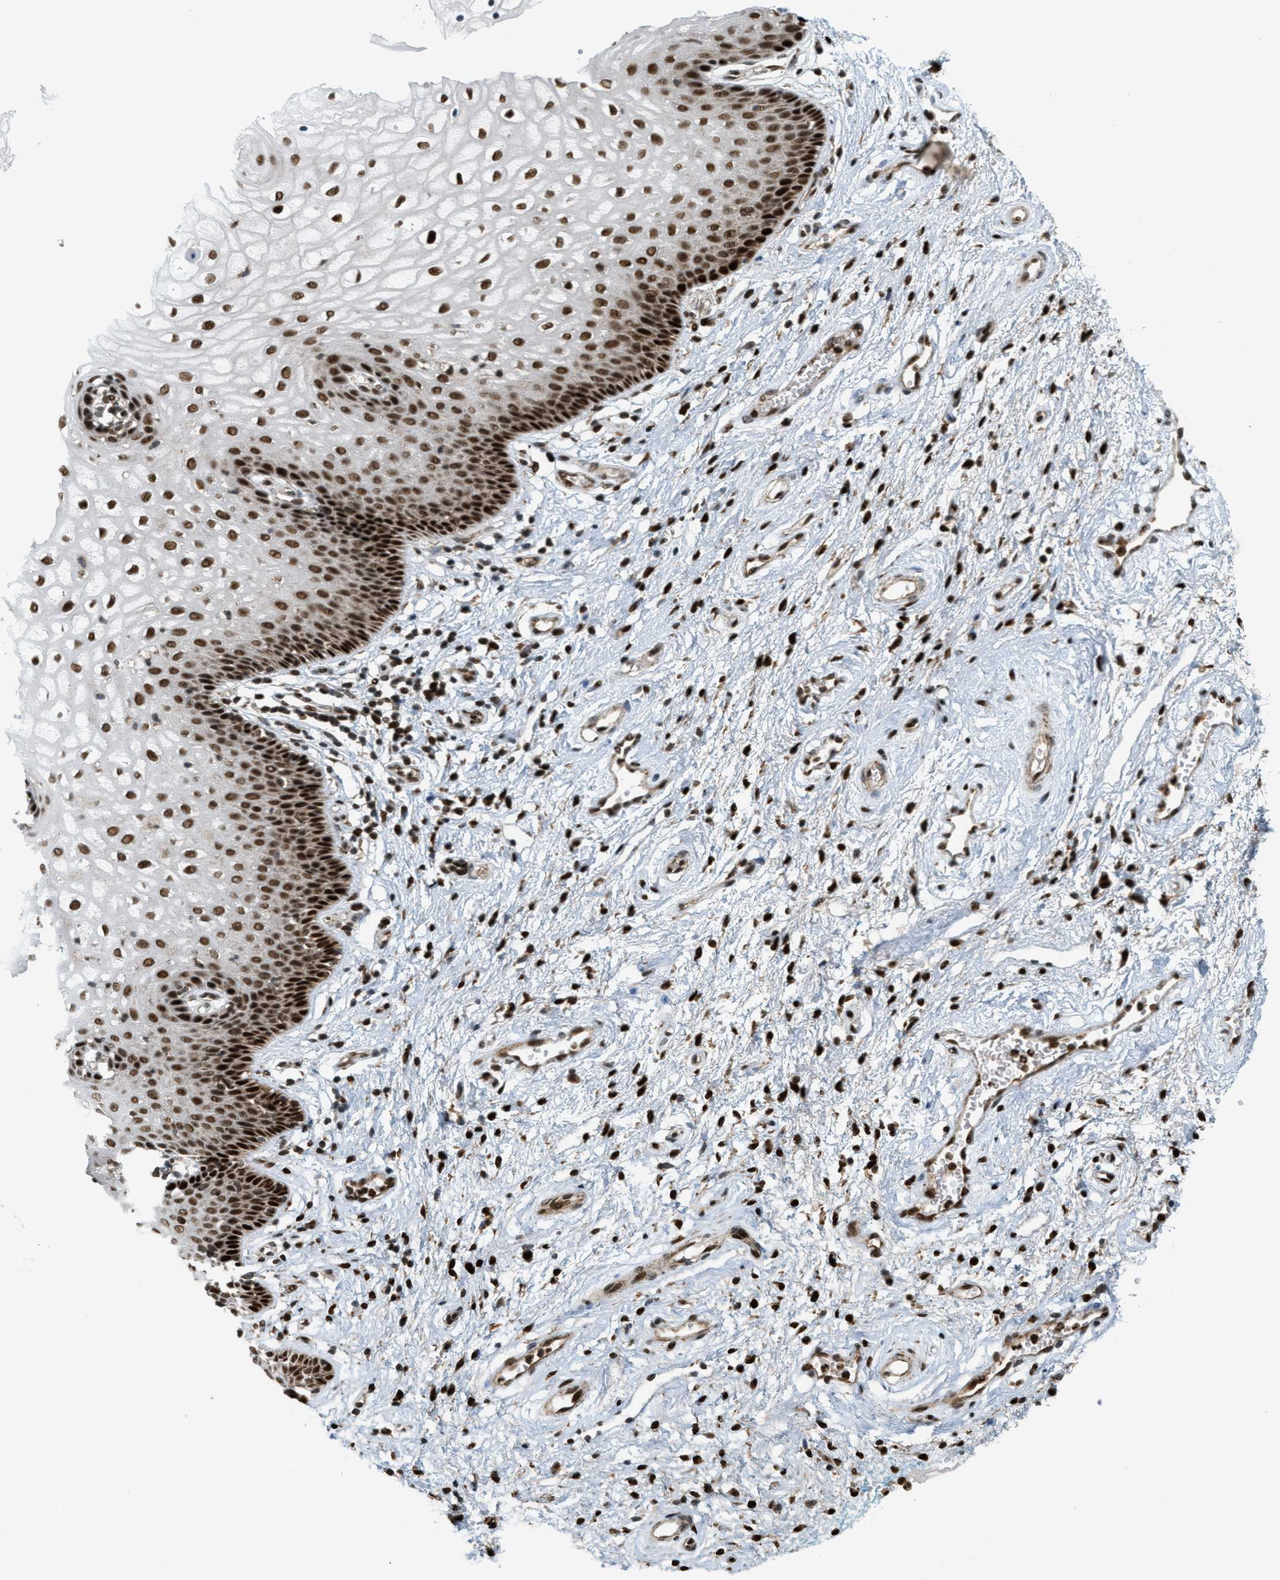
{"staining": {"intensity": "strong", "quantity": ">75%", "location": "nuclear"}, "tissue": "vagina", "cell_type": "Squamous epithelial cells", "image_type": "normal", "snomed": [{"axis": "morphology", "description": "Normal tissue, NOS"}, {"axis": "topography", "description": "Vagina"}], "caption": "Protein expression analysis of benign human vagina reveals strong nuclear expression in about >75% of squamous epithelial cells. (DAB (3,3'-diaminobenzidine) IHC with brightfield microscopy, high magnification).", "gene": "TLK1", "patient": {"sex": "female", "age": 34}}